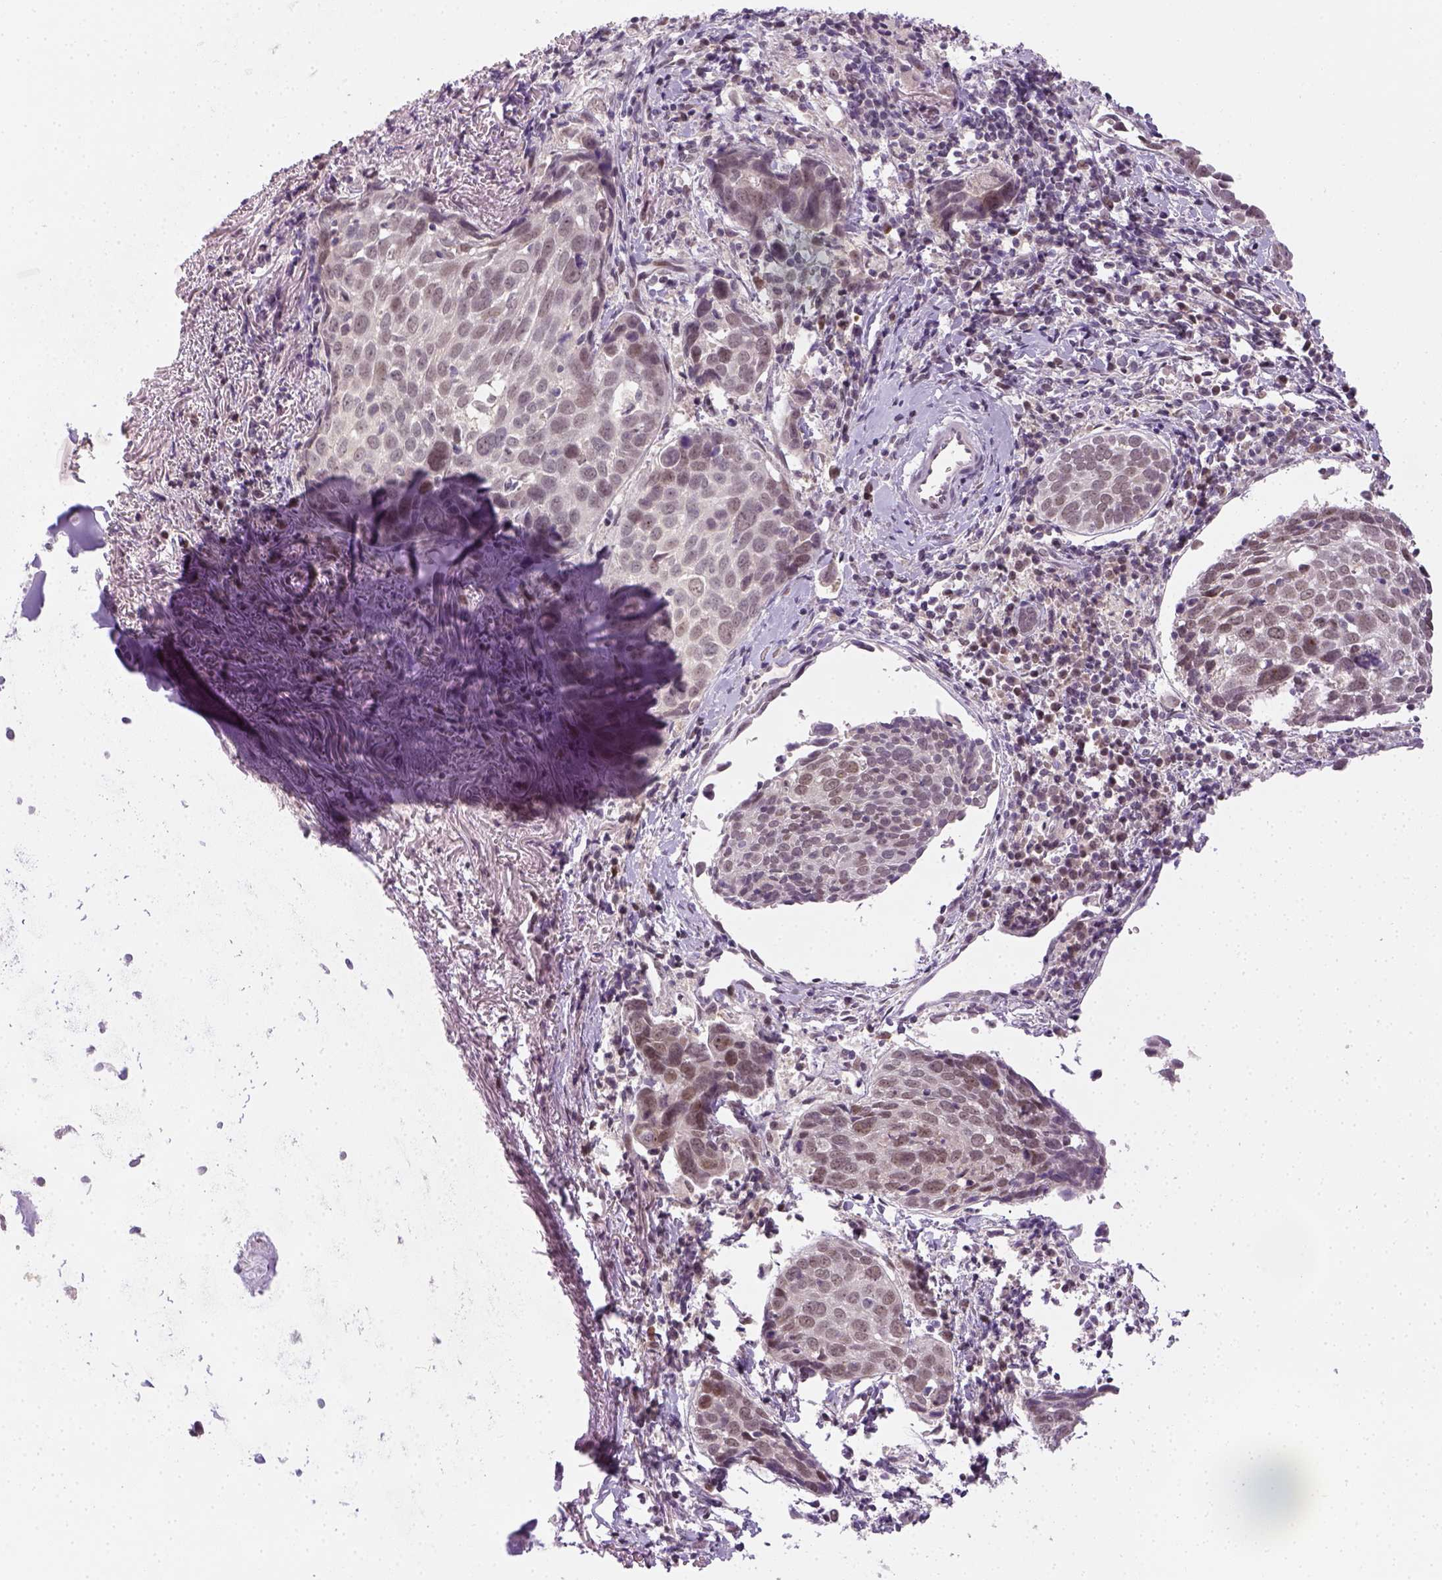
{"staining": {"intensity": "weak", "quantity": "25%-75%", "location": "nuclear"}, "tissue": "lung cancer", "cell_type": "Tumor cells", "image_type": "cancer", "snomed": [{"axis": "morphology", "description": "Squamous cell carcinoma, NOS"}, {"axis": "topography", "description": "Lung"}], "caption": "Lung cancer tissue exhibits weak nuclear staining in about 25%-75% of tumor cells, visualized by immunohistochemistry.", "gene": "MAGEB3", "patient": {"sex": "male", "age": 57}}